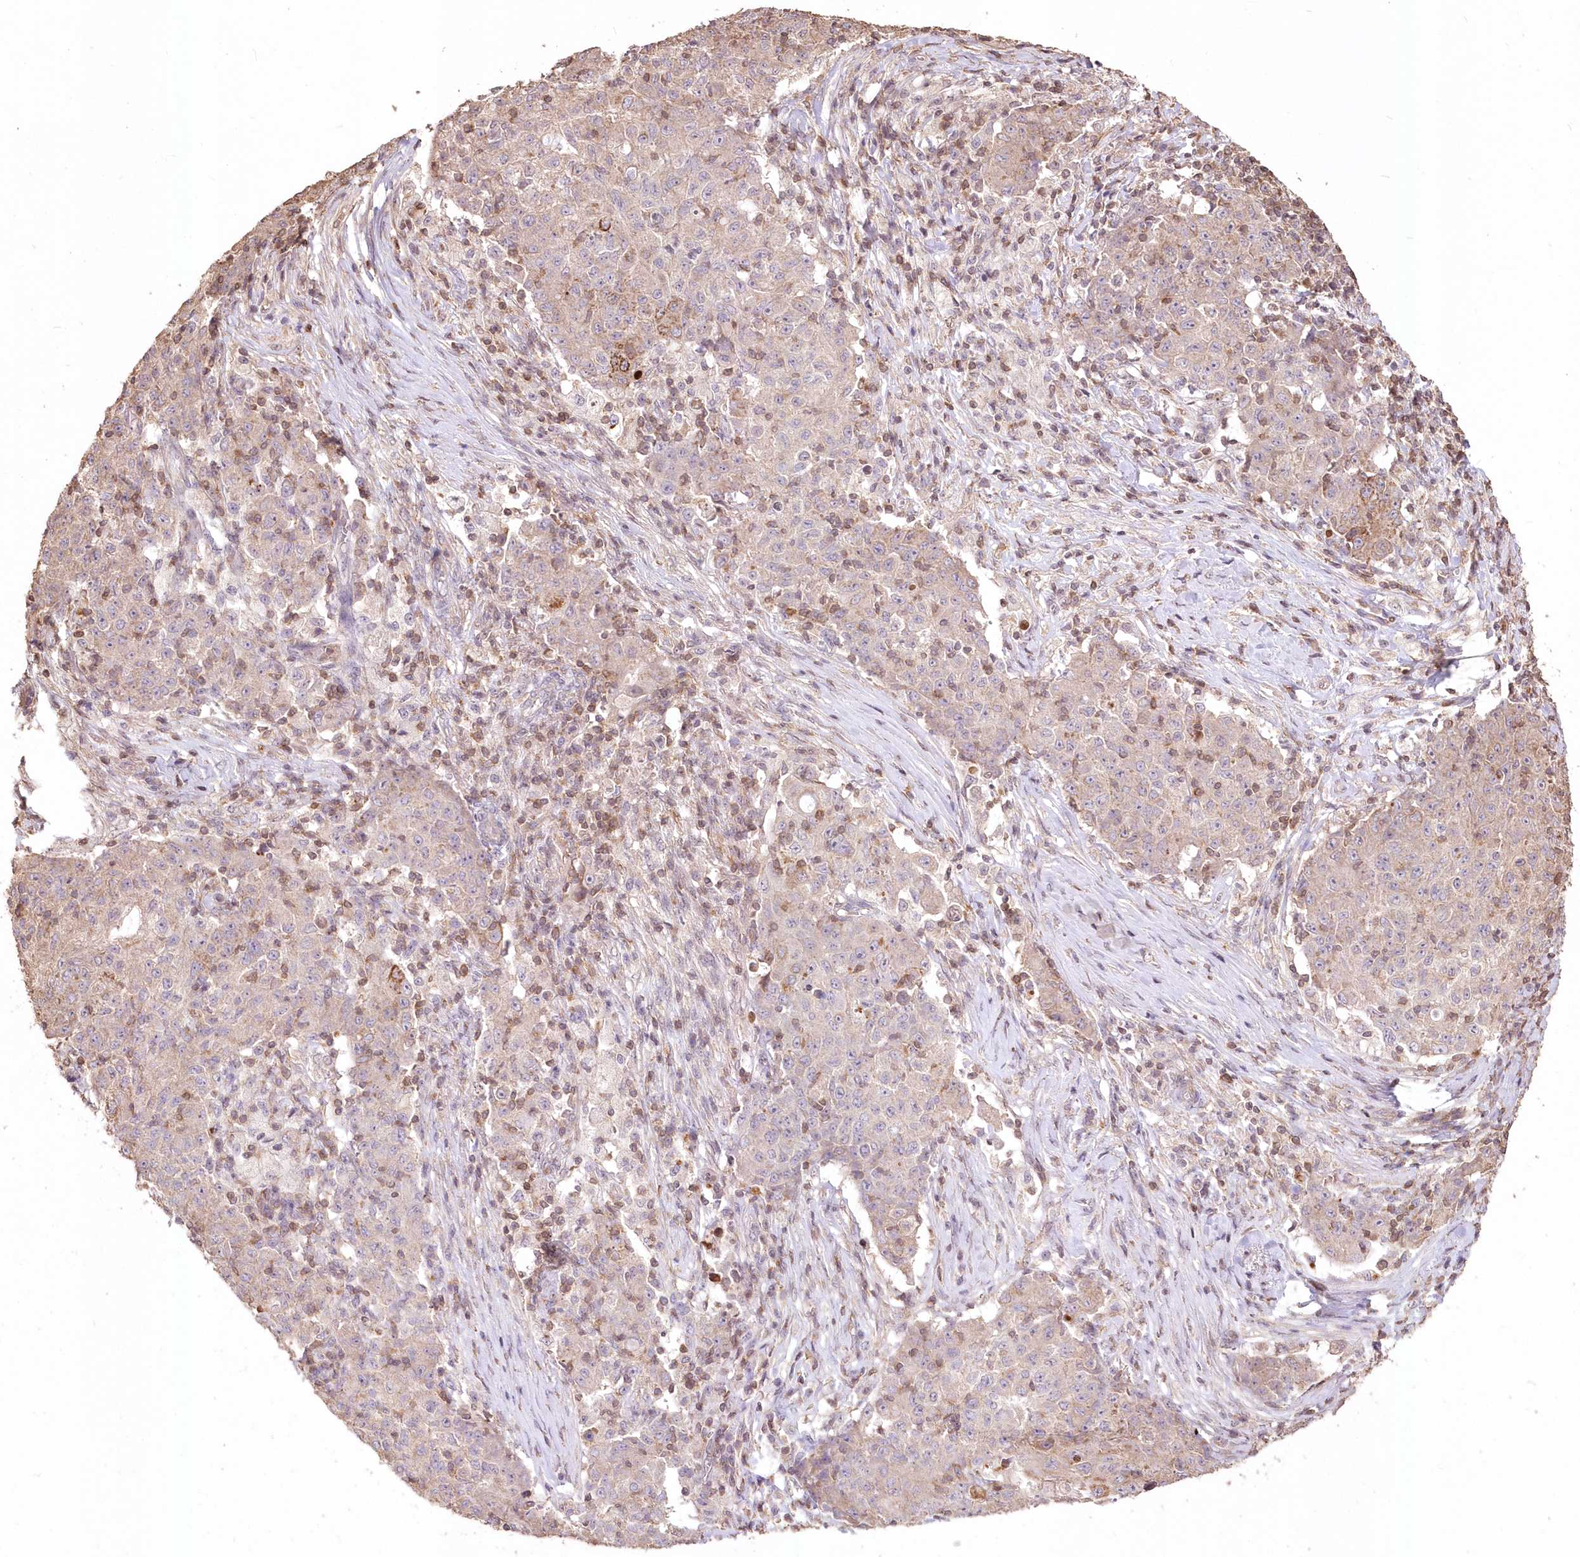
{"staining": {"intensity": "negative", "quantity": "none", "location": "none"}, "tissue": "ovarian cancer", "cell_type": "Tumor cells", "image_type": "cancer", "snomed": [{"axis": "morphology", "description": "Carcinoma, endometroid"}, {"axis": "topography", "description": "Ovary"}], "caption": "A photomicrograph of ovarian cancer (endometroid carcinoma) stained for a protein shows no brown staining in tumor cells.", "gene": "STK17B", "patient": {"sex": "female", "age": 42}}